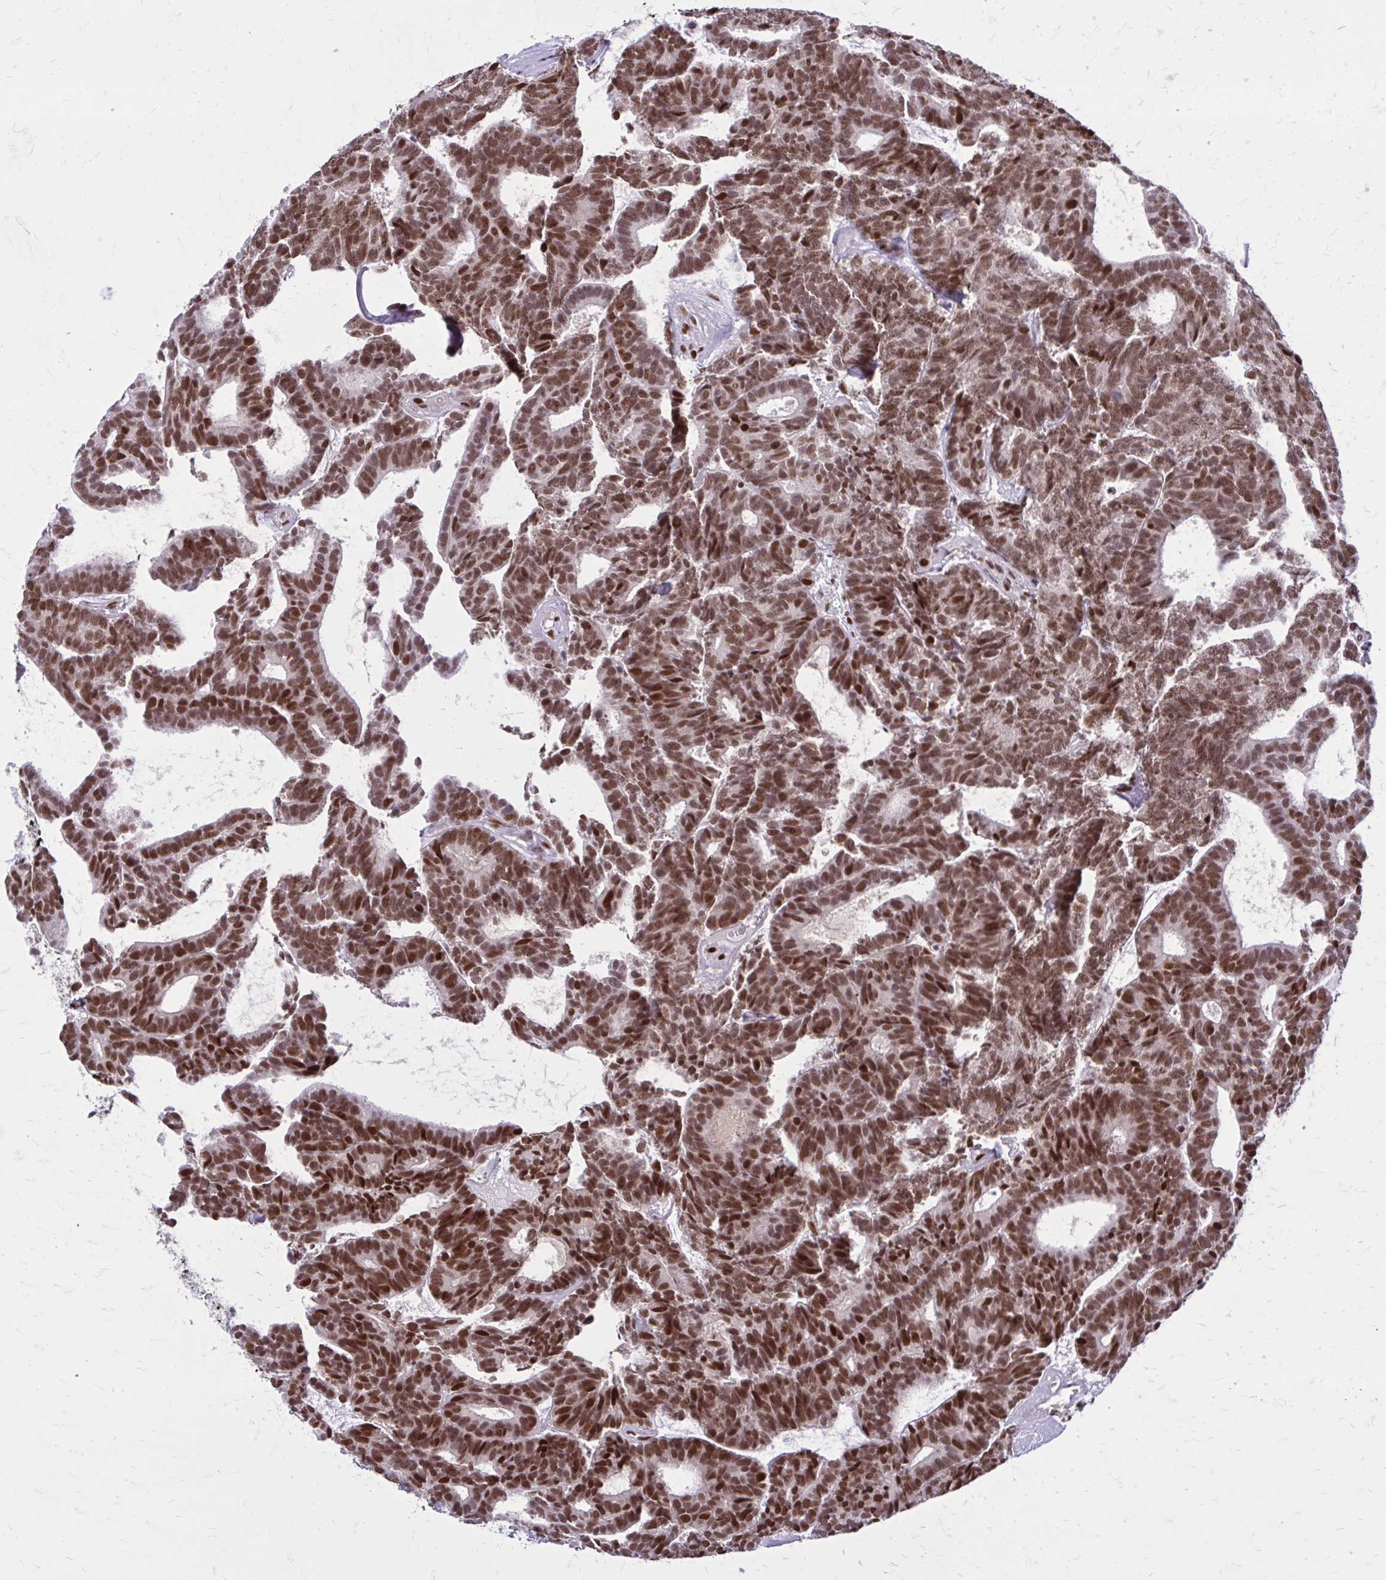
{"staining": {"intensity": "moderate", "quantity": ">75%", "location": "nuclear"}, "tissue": "head and neck cancer", "cell_type": "Tumor cells", "image_type": "cancer", "snomed": [{"axis": "morphology", "description": "Adenocarcinoma, NOS"}, {"axis": "topography", "description": "Head-Neck"}], "caption": "Protein expression analysis of head and neck cancer (adenocarcinoma) demonstrates moderate nuclear staining in approximately >75% of tumor cells.", "gene": "PSME4", "patient": {"sex": "female", "age": 81}}